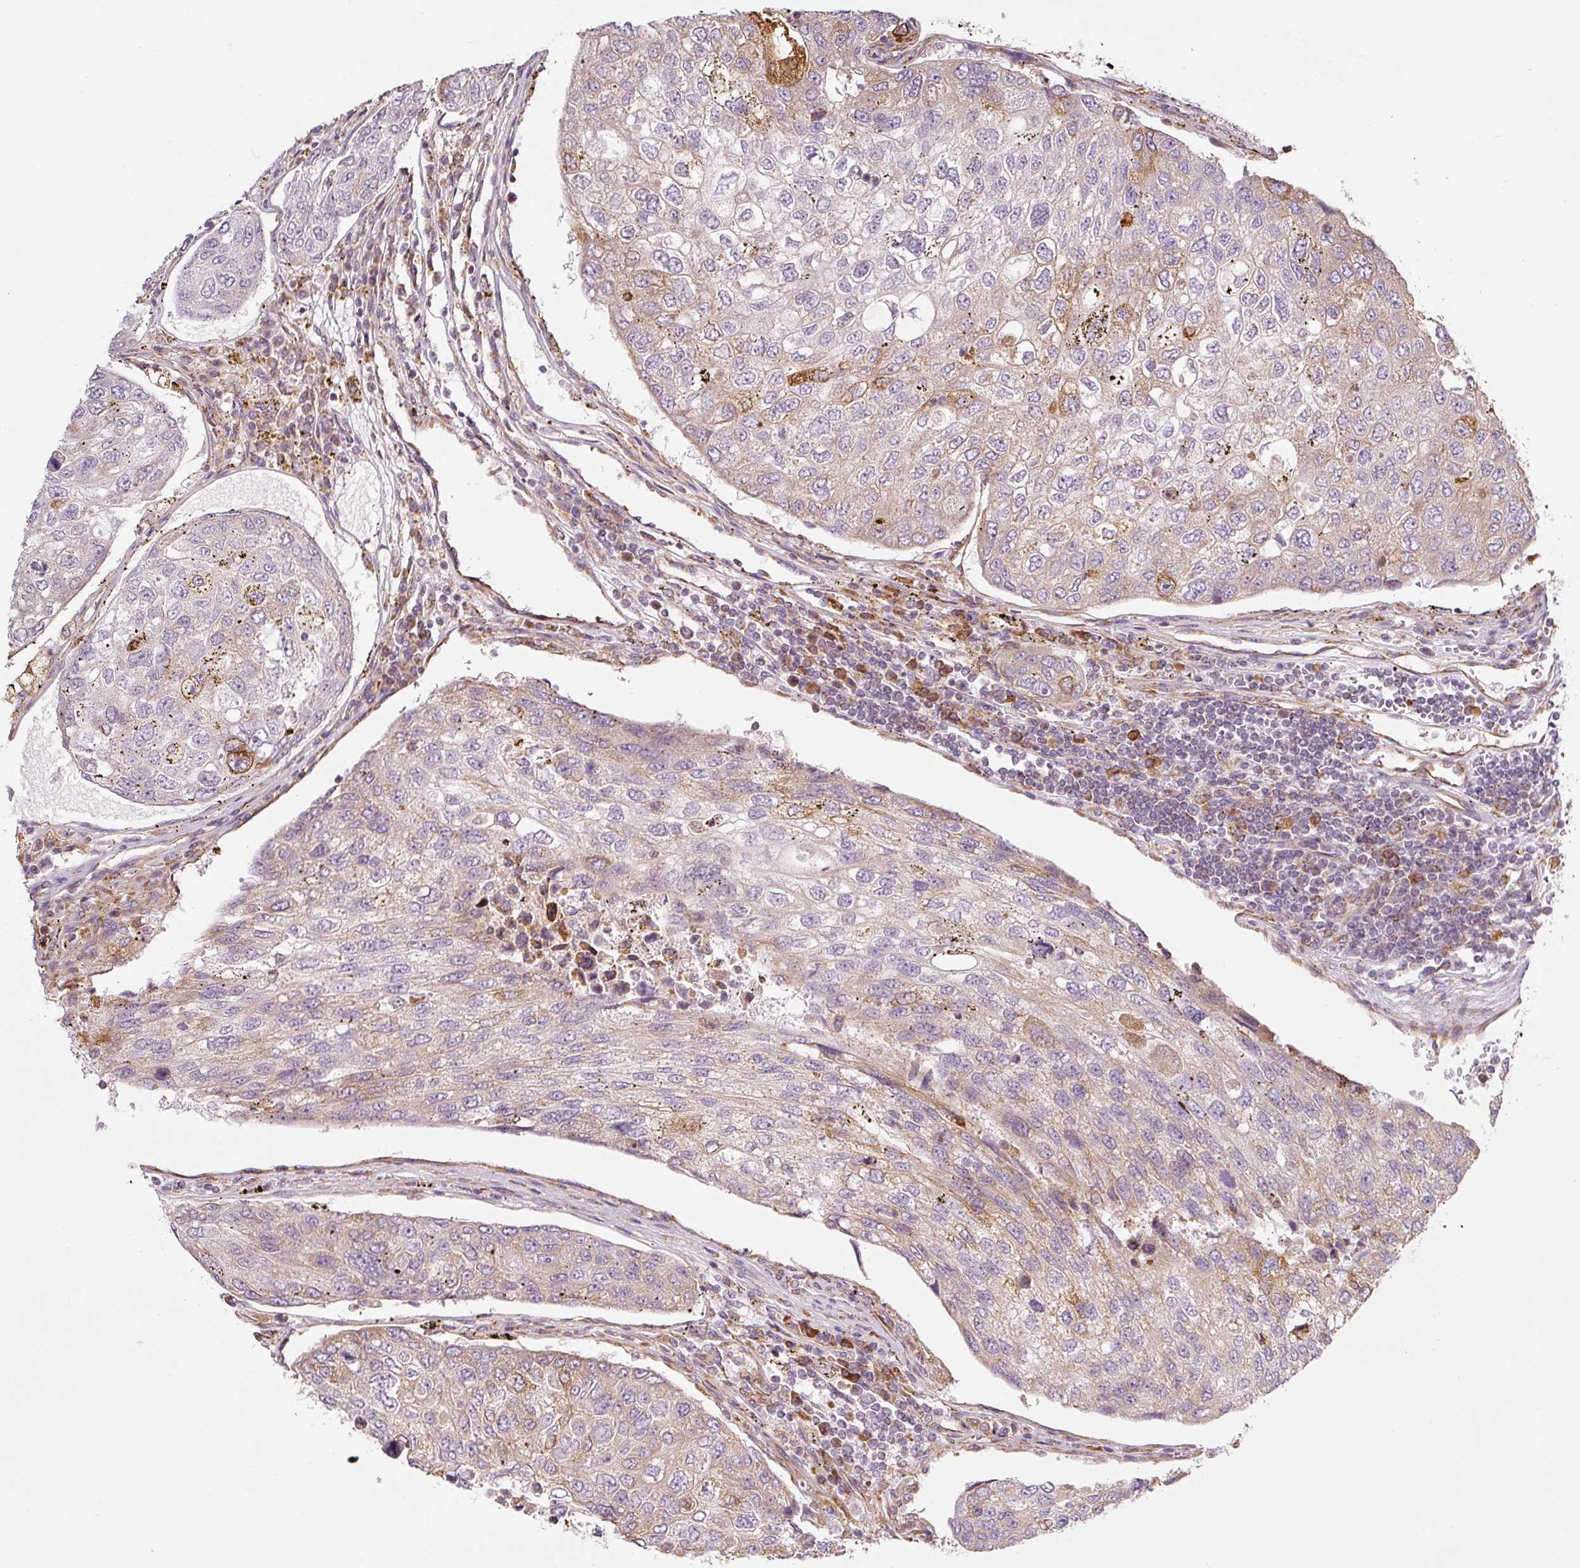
{"staining": {"intensity": "weak", "quantity": "25%-75%", "location": "cytoplasmic/membranous"}, "tissue": "urothelial cancer", "cell_type": "Tumor cells", "image_type": "cancer", "snomed": [{"axis": "morphology", "description": "Urothelial carcinoma, High grade"}, {"axis": "topography", "description": "Lymph node"}, {"axis": "topography", "description": "Urinary bladder"}], "caption": "A low amount of weak cytoplasmic/membranous positivity is appreciated in about 25%-75% of tumor cells in urothelial cancer tissue. (DAB IHC with brightfield microscopy, high magnification).", "gene": "MORN4", "patient": {"sex": "male", "age": 51}}